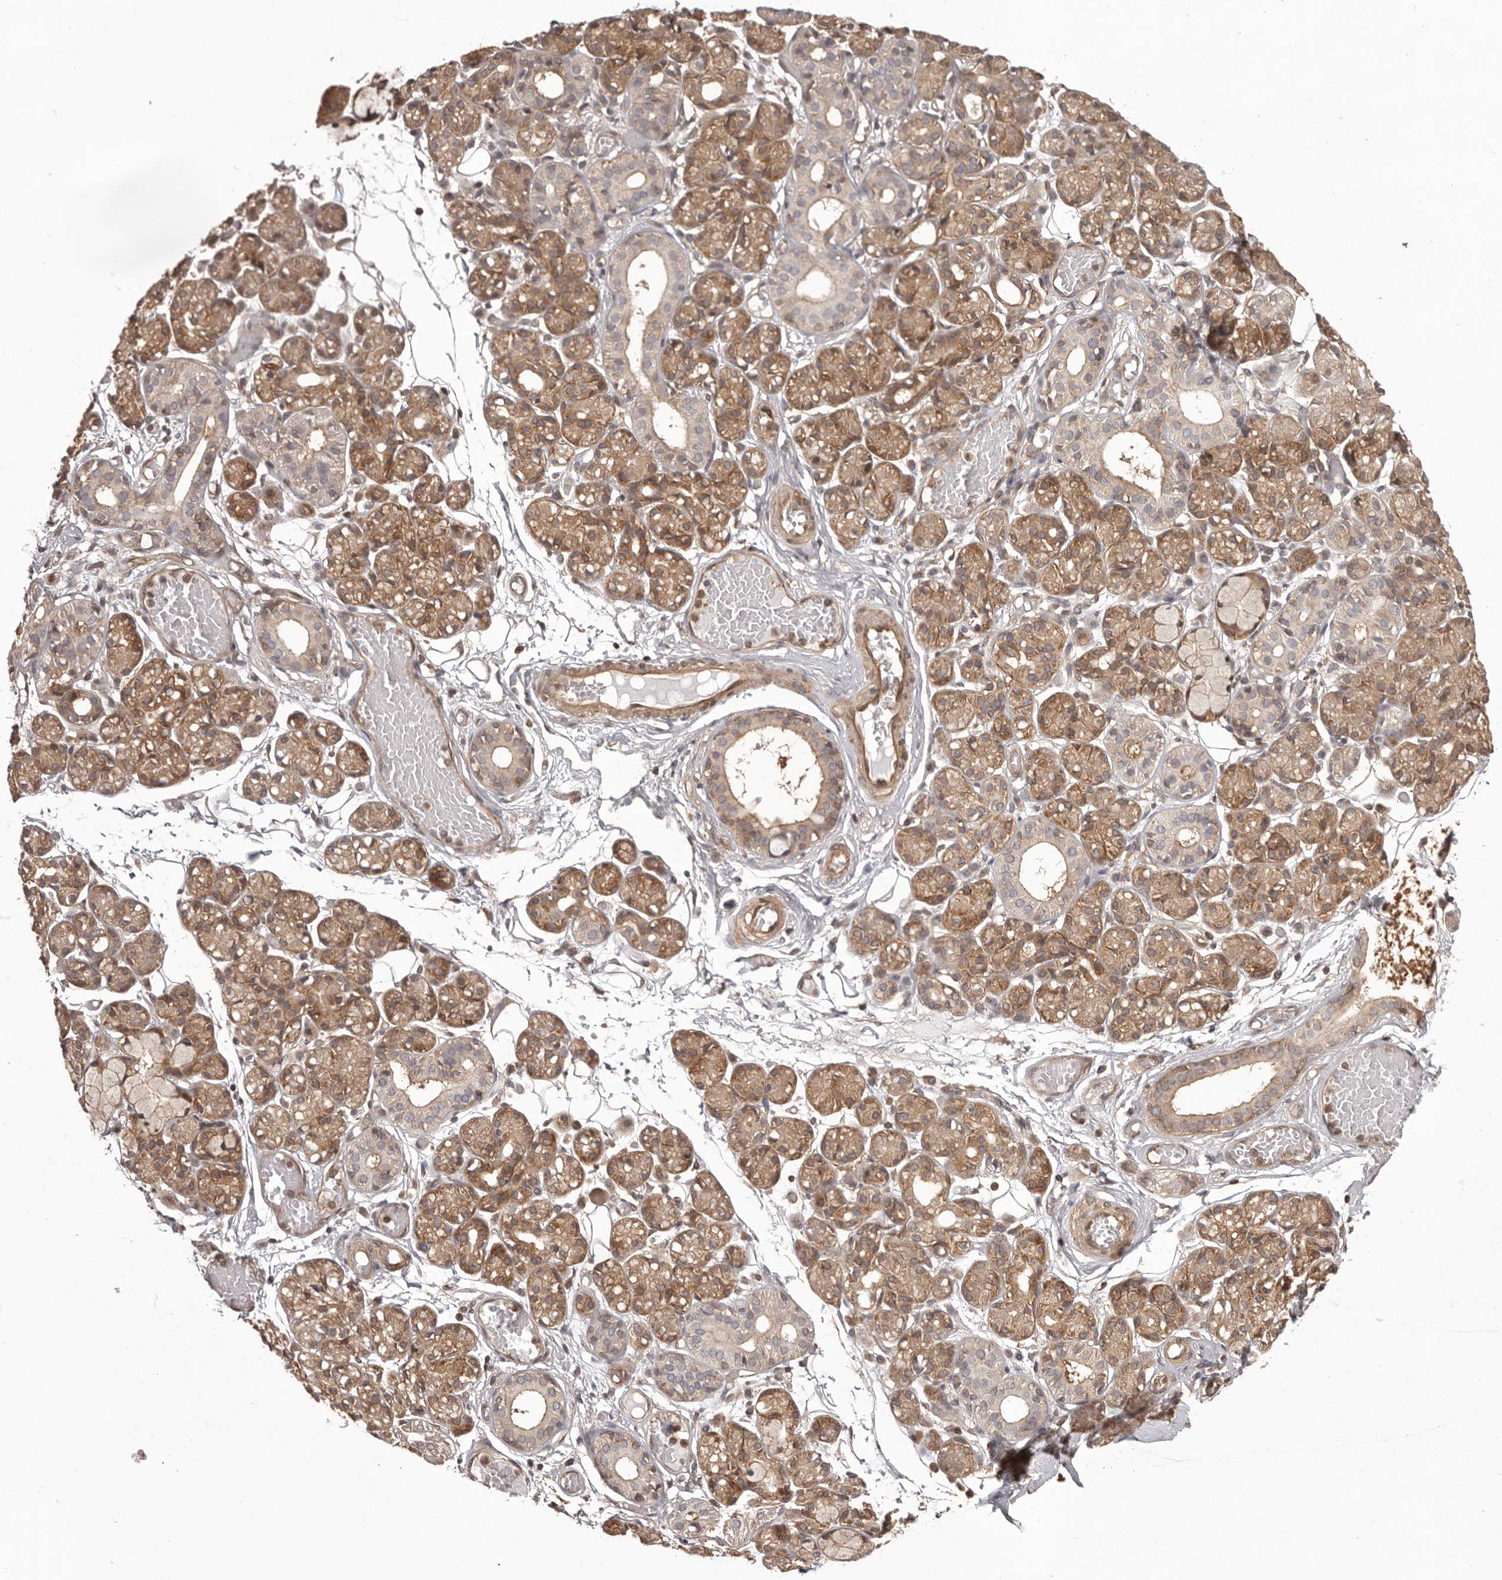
{"staining": {"intensity": "moderate", "quantity": "25%-75%", "location": "cytoplasmic/membranous"}, "tissue": "salivary gland", "cell_type": "Glandular cells", "image_type": "normal", "snomed": [{"axis": "morphology", "description": "Normal tissue, NOS"}, {"axis": "topography", "description": "Salivary gland"}], "caption": "Benign salivary gland was stained to show a protein in brown. There is medium levels of moderate cytoplasmic/membranous positivity in about 25%-75% of glandular cells. The staining was performed using DAB (3,3'-diaminobenzidine) to visualize the protein expression in brown, while the nuclei were stained in blue with hematoxylin (Magnification: 20x).", "gene": "NFKBIA", "patient": {"sex": "male", "age": 63}}